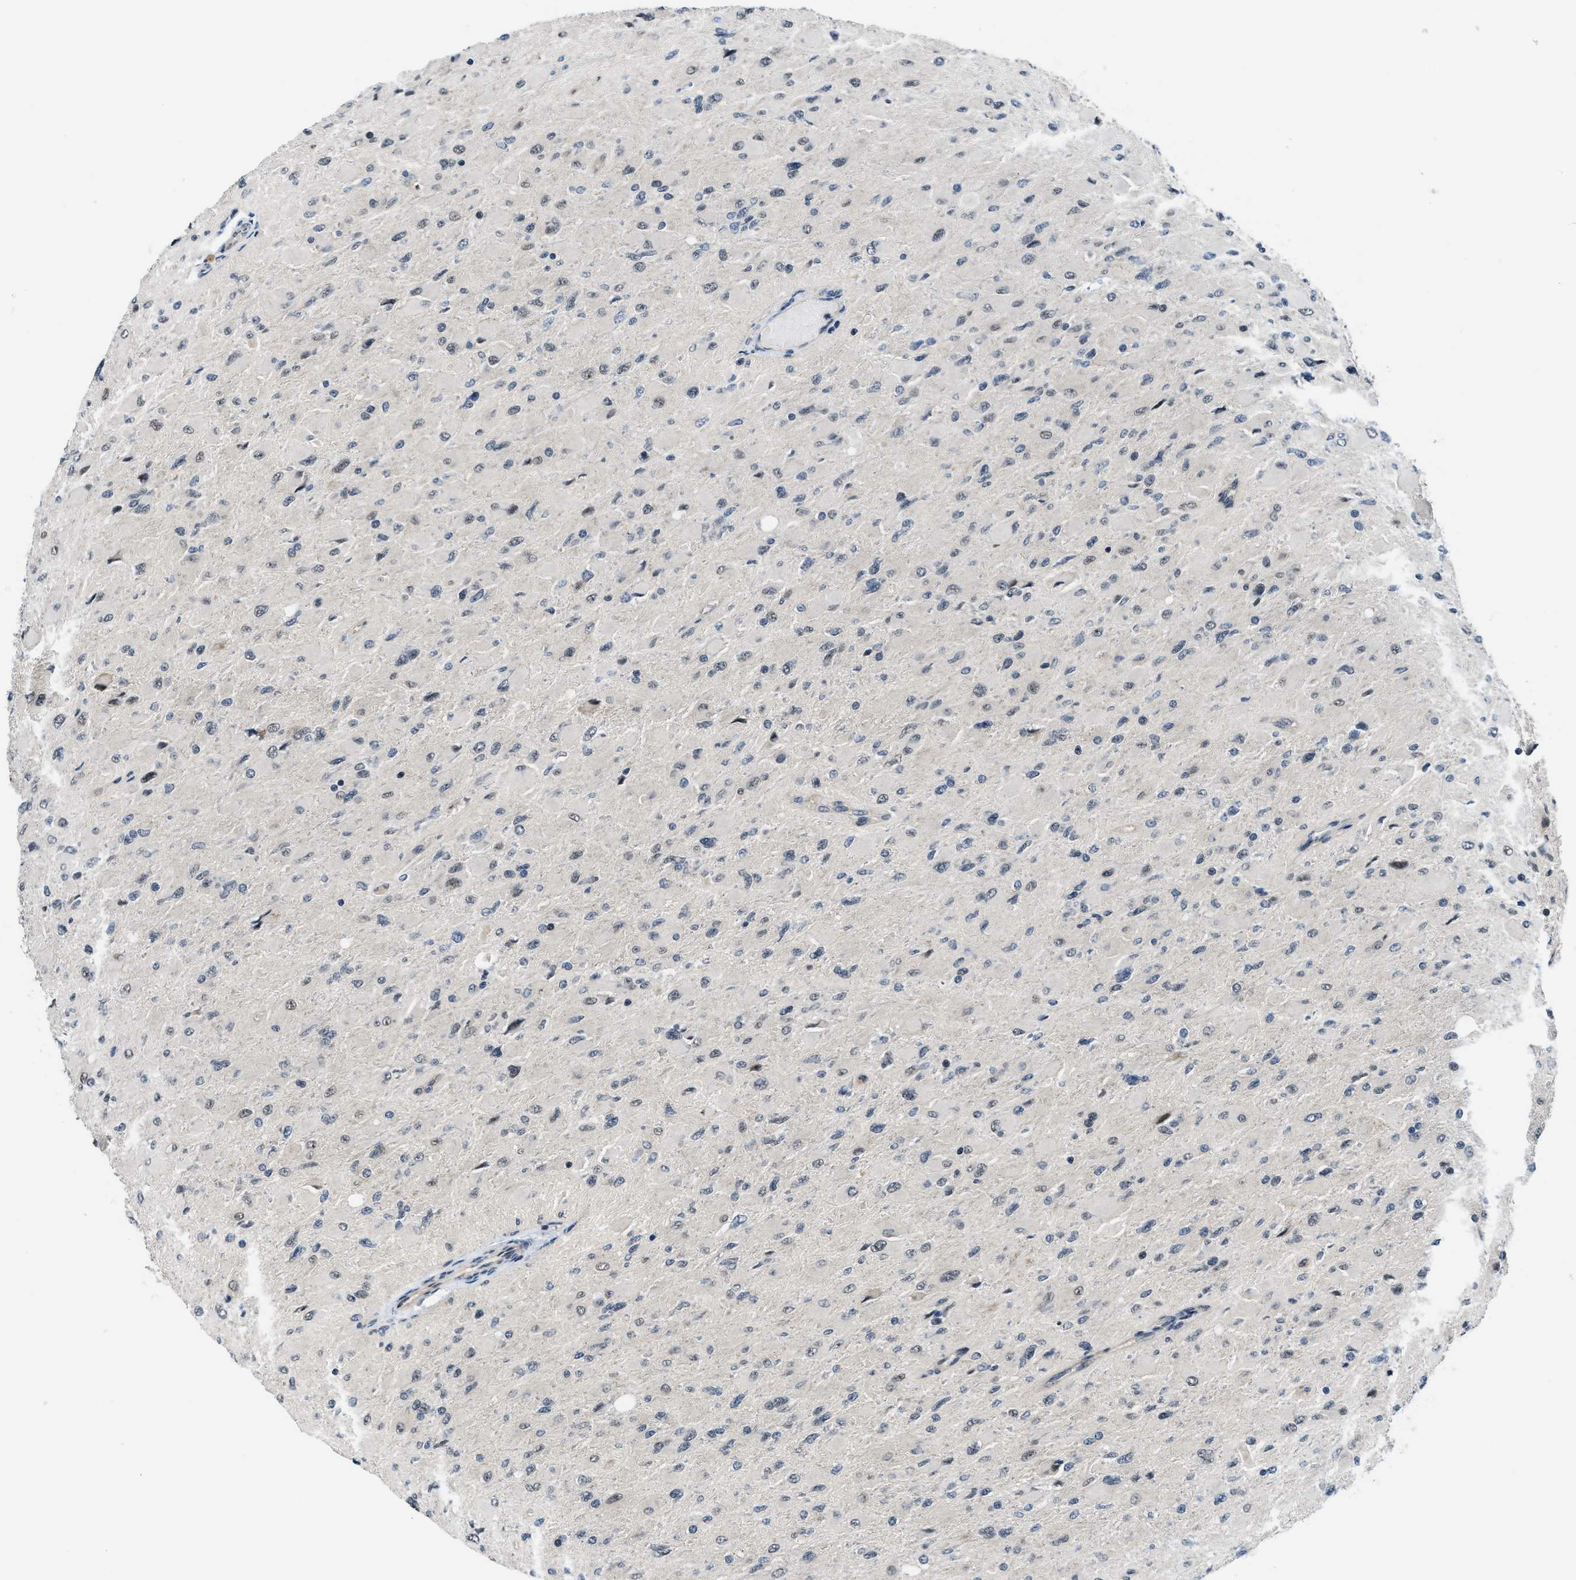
{"staining": {"intensity": "weak", "quantity": "<25%", "location": "nuclear"}, "tissue": "glioma", "cell_type": "Tumor cells", "image_type": "cancer", "snomed": [{"axis": "morphology", "description": "Glioma, malignant, High grade"}, {"axis": "topography", "description": "Cerebral cortex"}], "caption": "High power microscopy histopathology image of an immunohistochemistry histopathology image of glioma, revealing no significant expression in tumor cells. (DAB (3,3'-diaminobenzidine) immunohistochemistry (IHC) with hematoxylin counter stain).", "gene": "SETD5", "patient": {"sex": "female", "age": 36}}